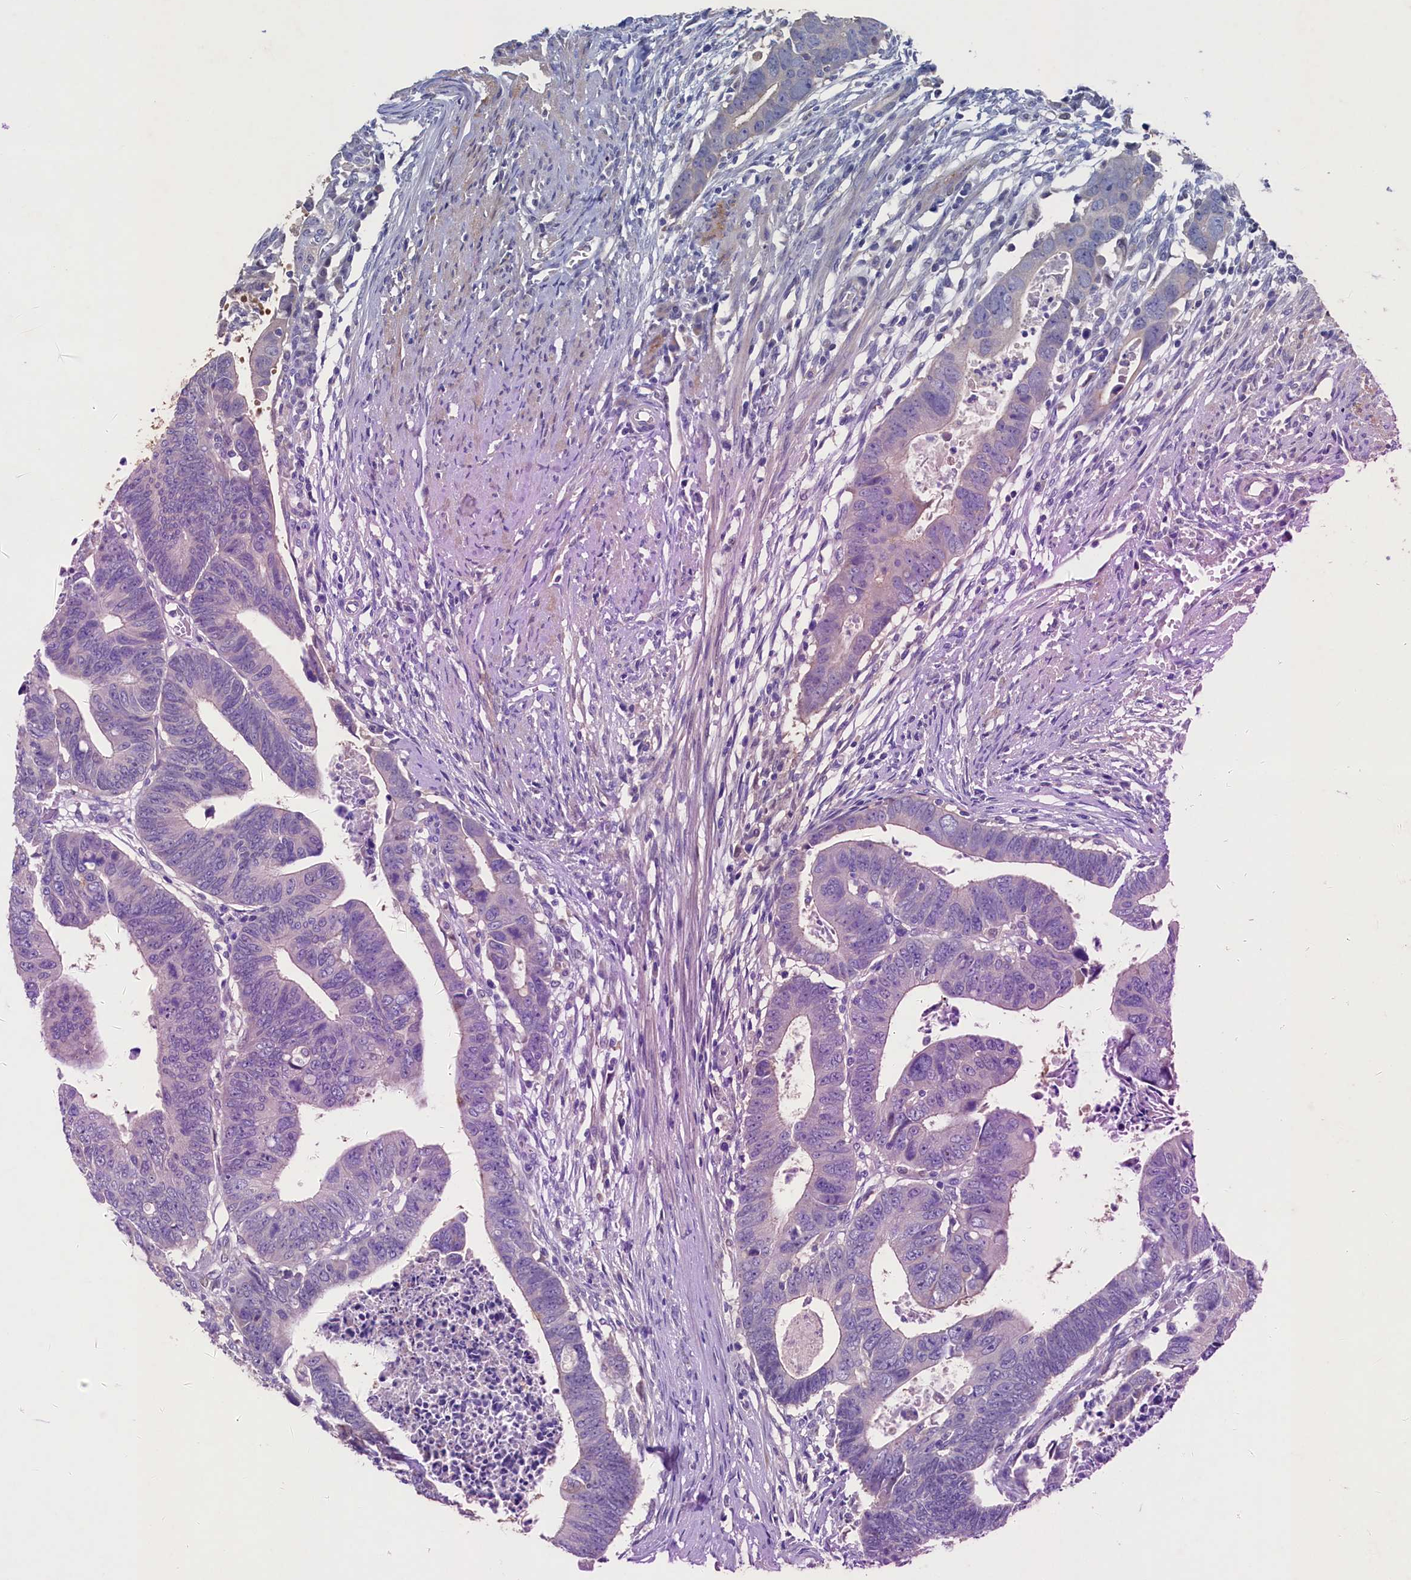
{"staining": {"intensity": "negative", "quantity": "none", "location": "none"}, "tissue": "colorectal cancer", "cell_type": "Tumor cells", "image_type": "cancer", "snomed": [{"axis": "morphology", "description": "Adenocarcinoma, NOS"}, {"axis": "topography", "description": "Rectum"}], "caption": "Adenocarcinoma (colorectal) stained for a protein using immunohistochemistry shows no expression tumor cells.", "gene": "CBLIF", "patient": {"sex": "female", "age": 65}}